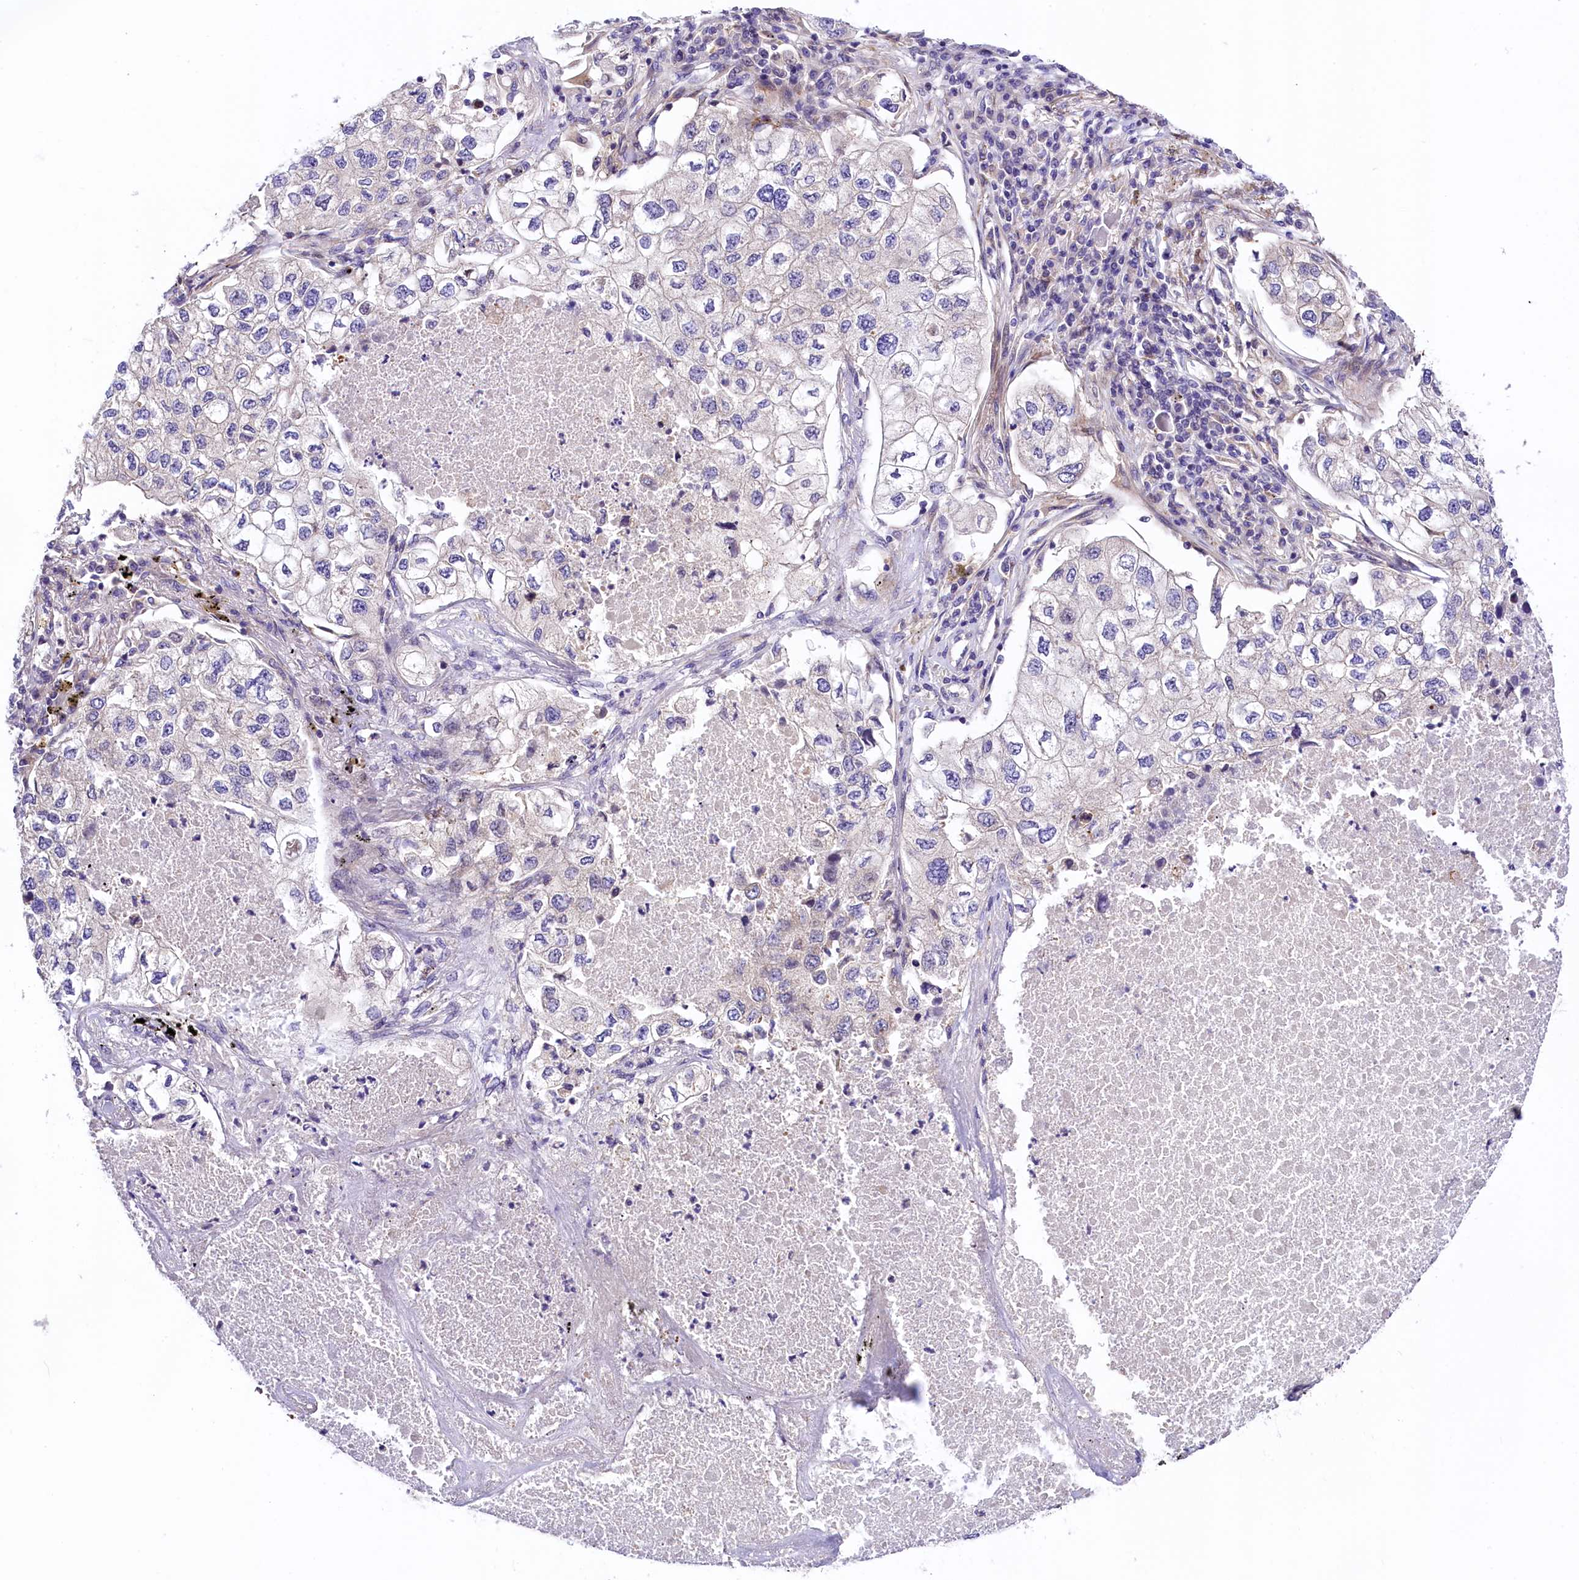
{"staining": {"intensity": "negative", "quantity": "none", "location": "none"}, "tissue": "lung cancer", "cell_type": "Tumor cells", "image_type": "cancer", "snomed": [{"axis": "morphology", "description": "Adenocarcinoma, NOS"}, {"axis": "topography", "description": "Lung"}], "caption": "Micrograph shows no protein expression in tumor cells of lung adenocarcinoma tissue. (DAB immunohistochemistry (IHC), high magnification).", "gene": "ARMC6", "patient": {"sex": "male", "age": 63}}